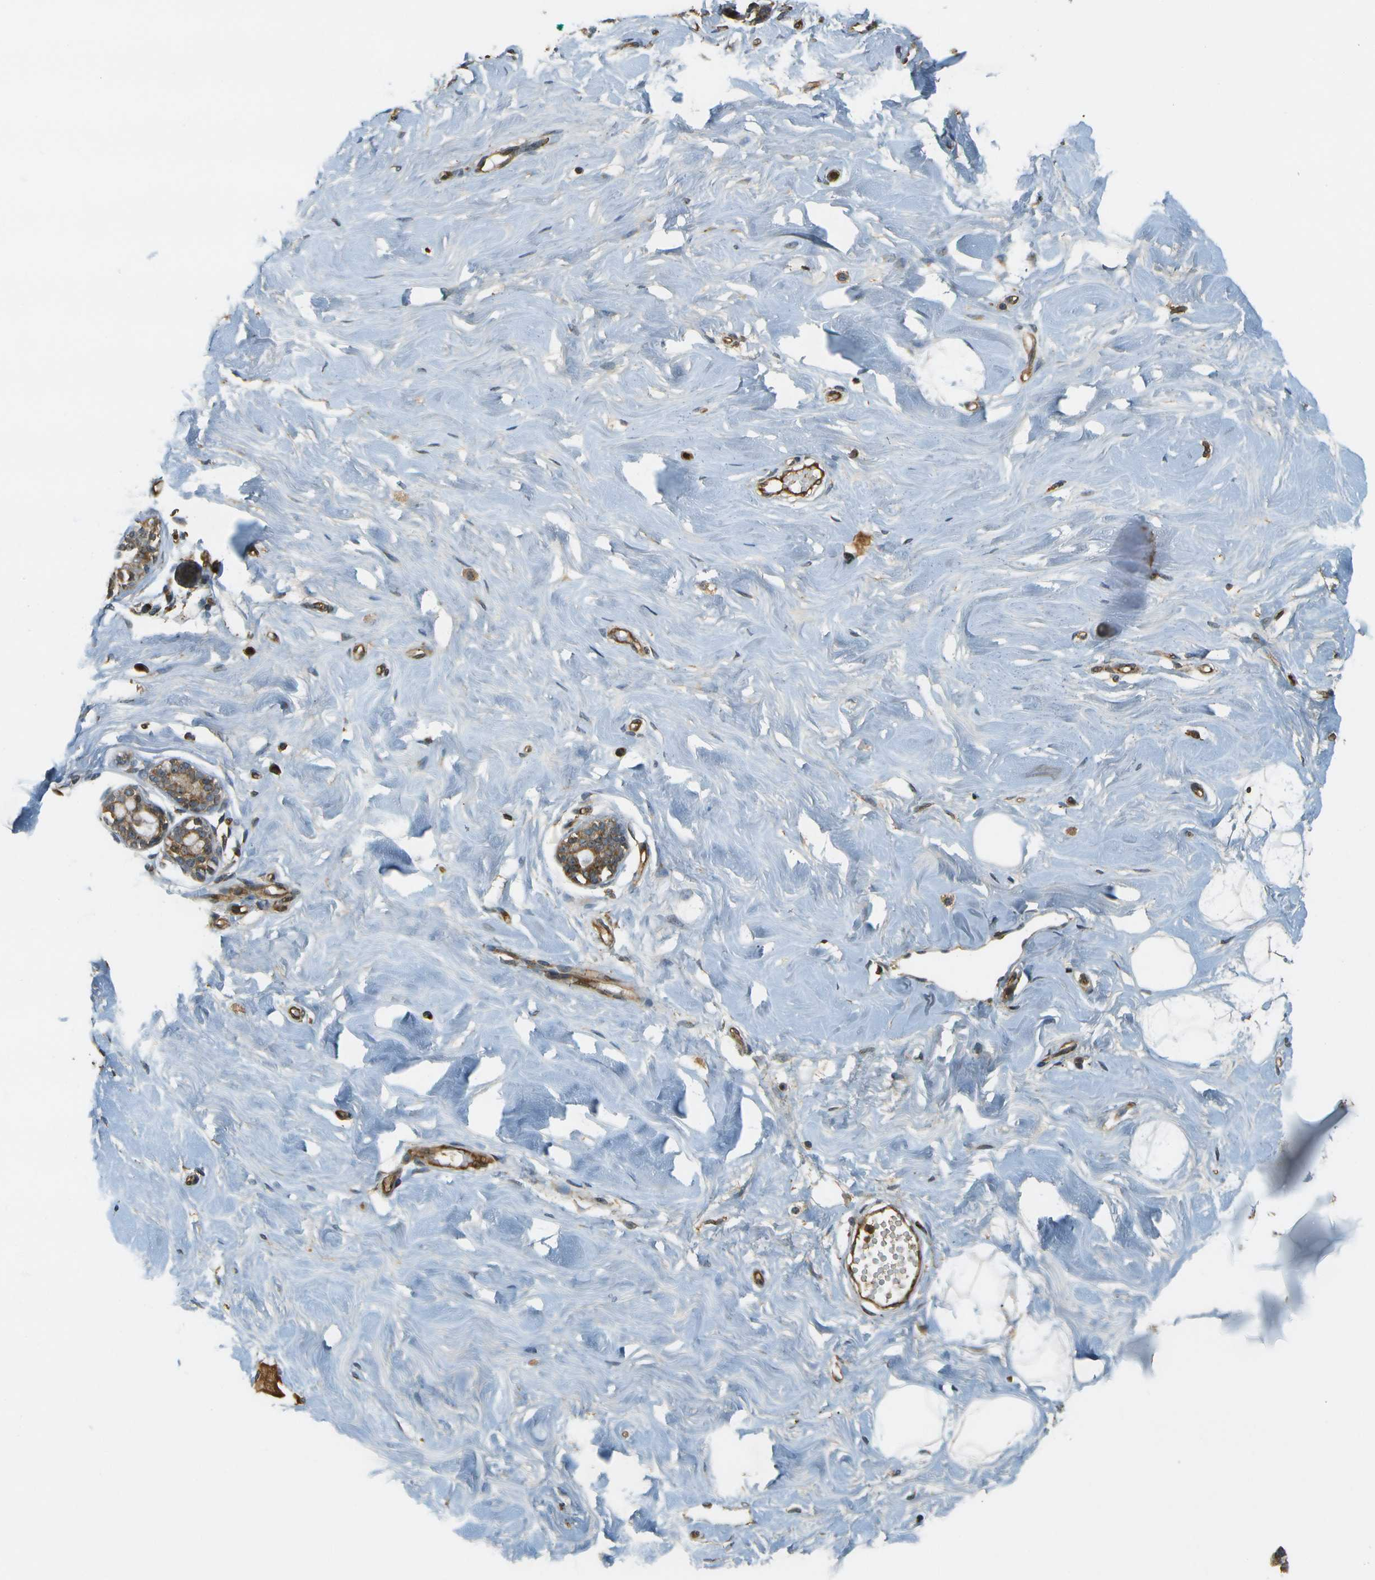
{"staining": {"intensity": "negative", "quantity": "none", "location": "none"}, "tissue": "breast", "cell_type": "Adipocytes", "image_type": "normal", "snomed": [{"axis": "morphology", "description": "Normal tissue, NOS"}, {"axis": "topography", "description": "Breast"}], "caption": "Immunohistochemistry (IHC) image of unremarkable breast: breast stained with DAB (3,3'-diaminobenzidine) displays no significant protein staining in adipocytes.", "gene": "LRP12", "patient": {"sex": "female", "age": 23}}